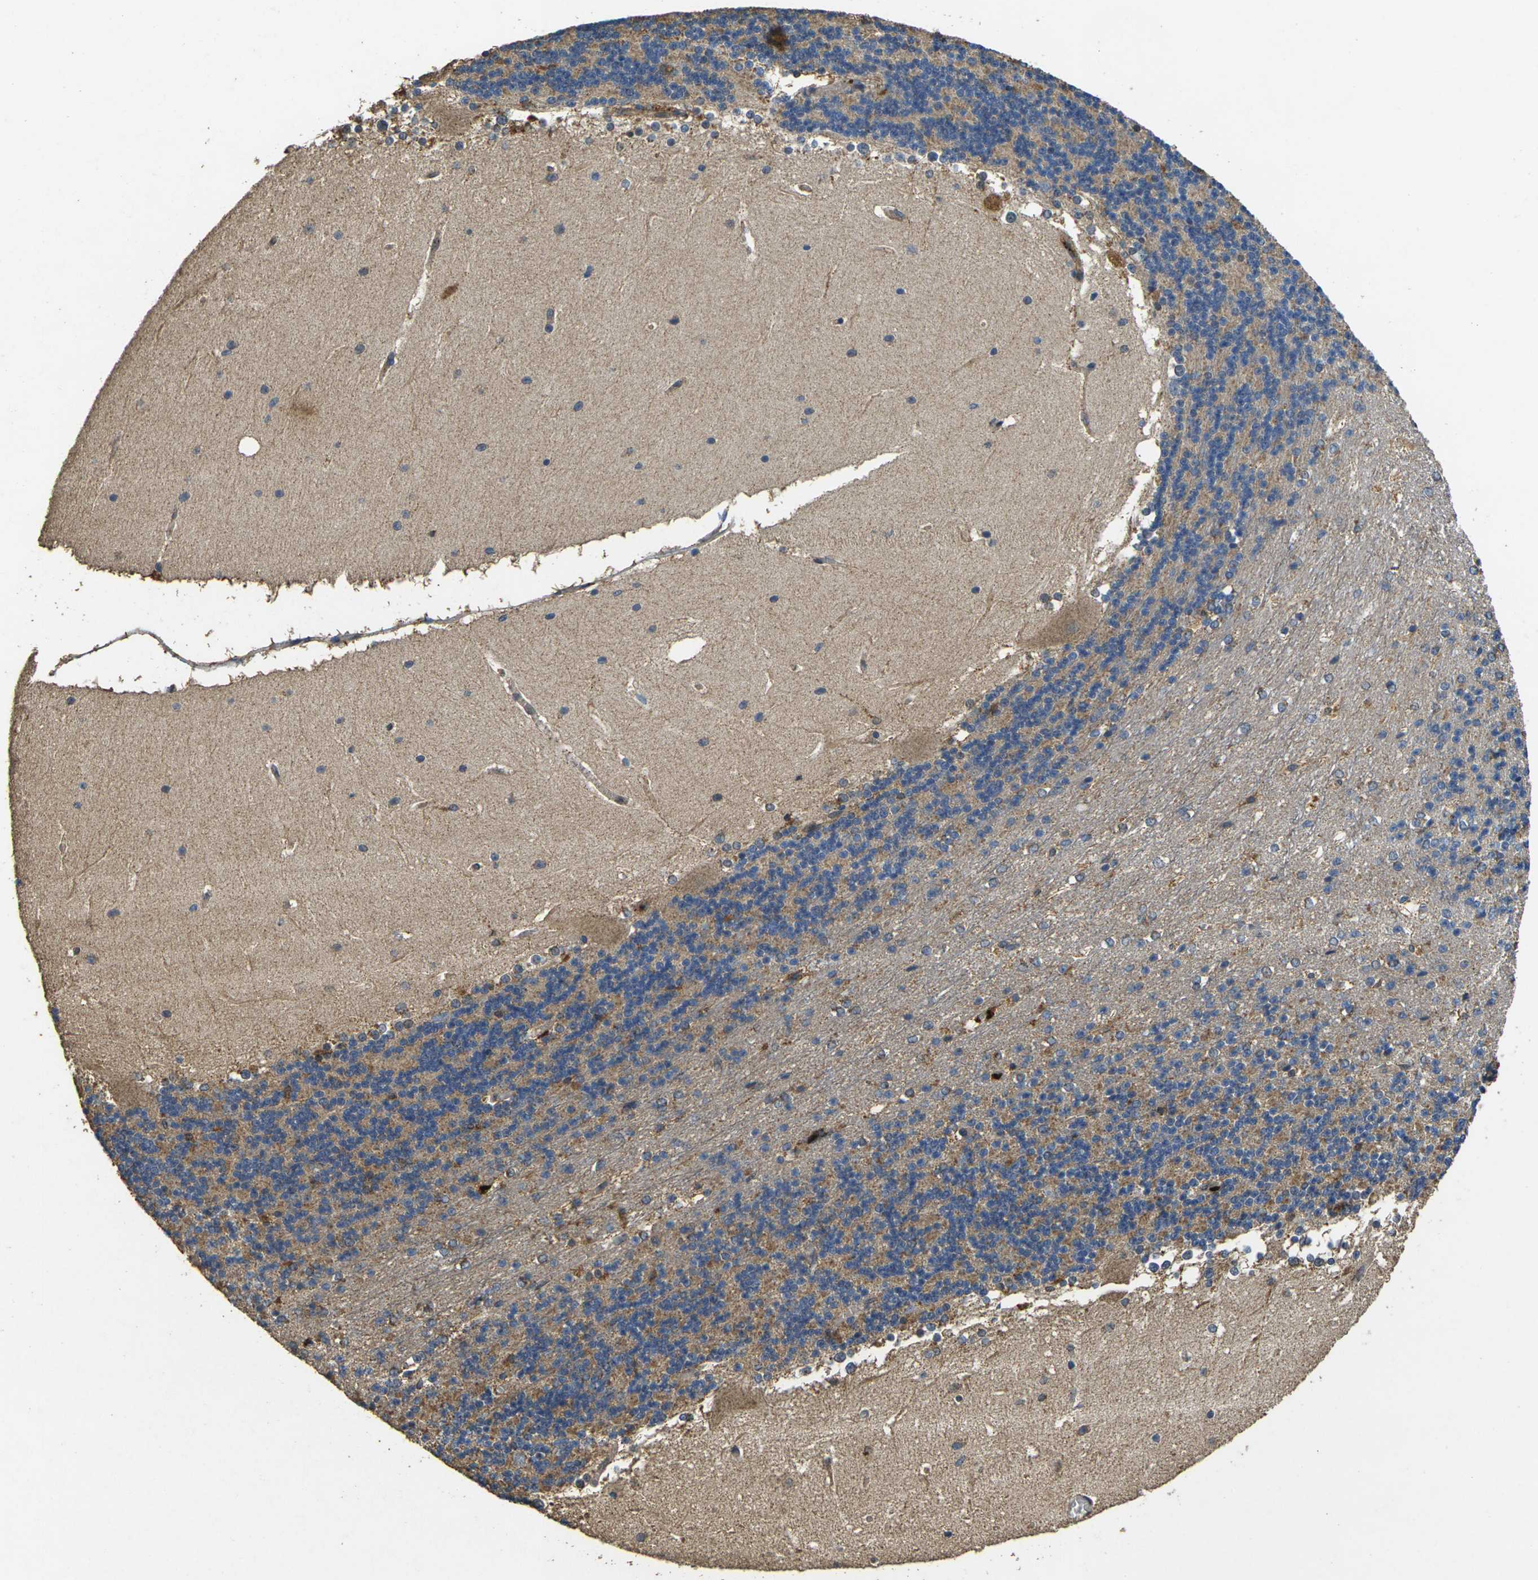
{"staining": {"intensity": "moderate", "quantity": ">75%", "location": "cytoplasmic/membranous"}, "tissue": "cerebellum", "cell_type": "Cells in granular layer", "image_type": "normal", "snomed": [{"axis": "morphology", "description": "Normal tissue, NOS"}, {"axis": "topography", "description": "Cerebellum"}], "caption": "Immunohistochemical staining of benign human cerebellum shows >75% levels of moderate cytoplasmic/membranous protein expression in about >75% of cells in granular layer.", "gene": "MAPK11", "patient": {"sex": "female", "age": 19}}